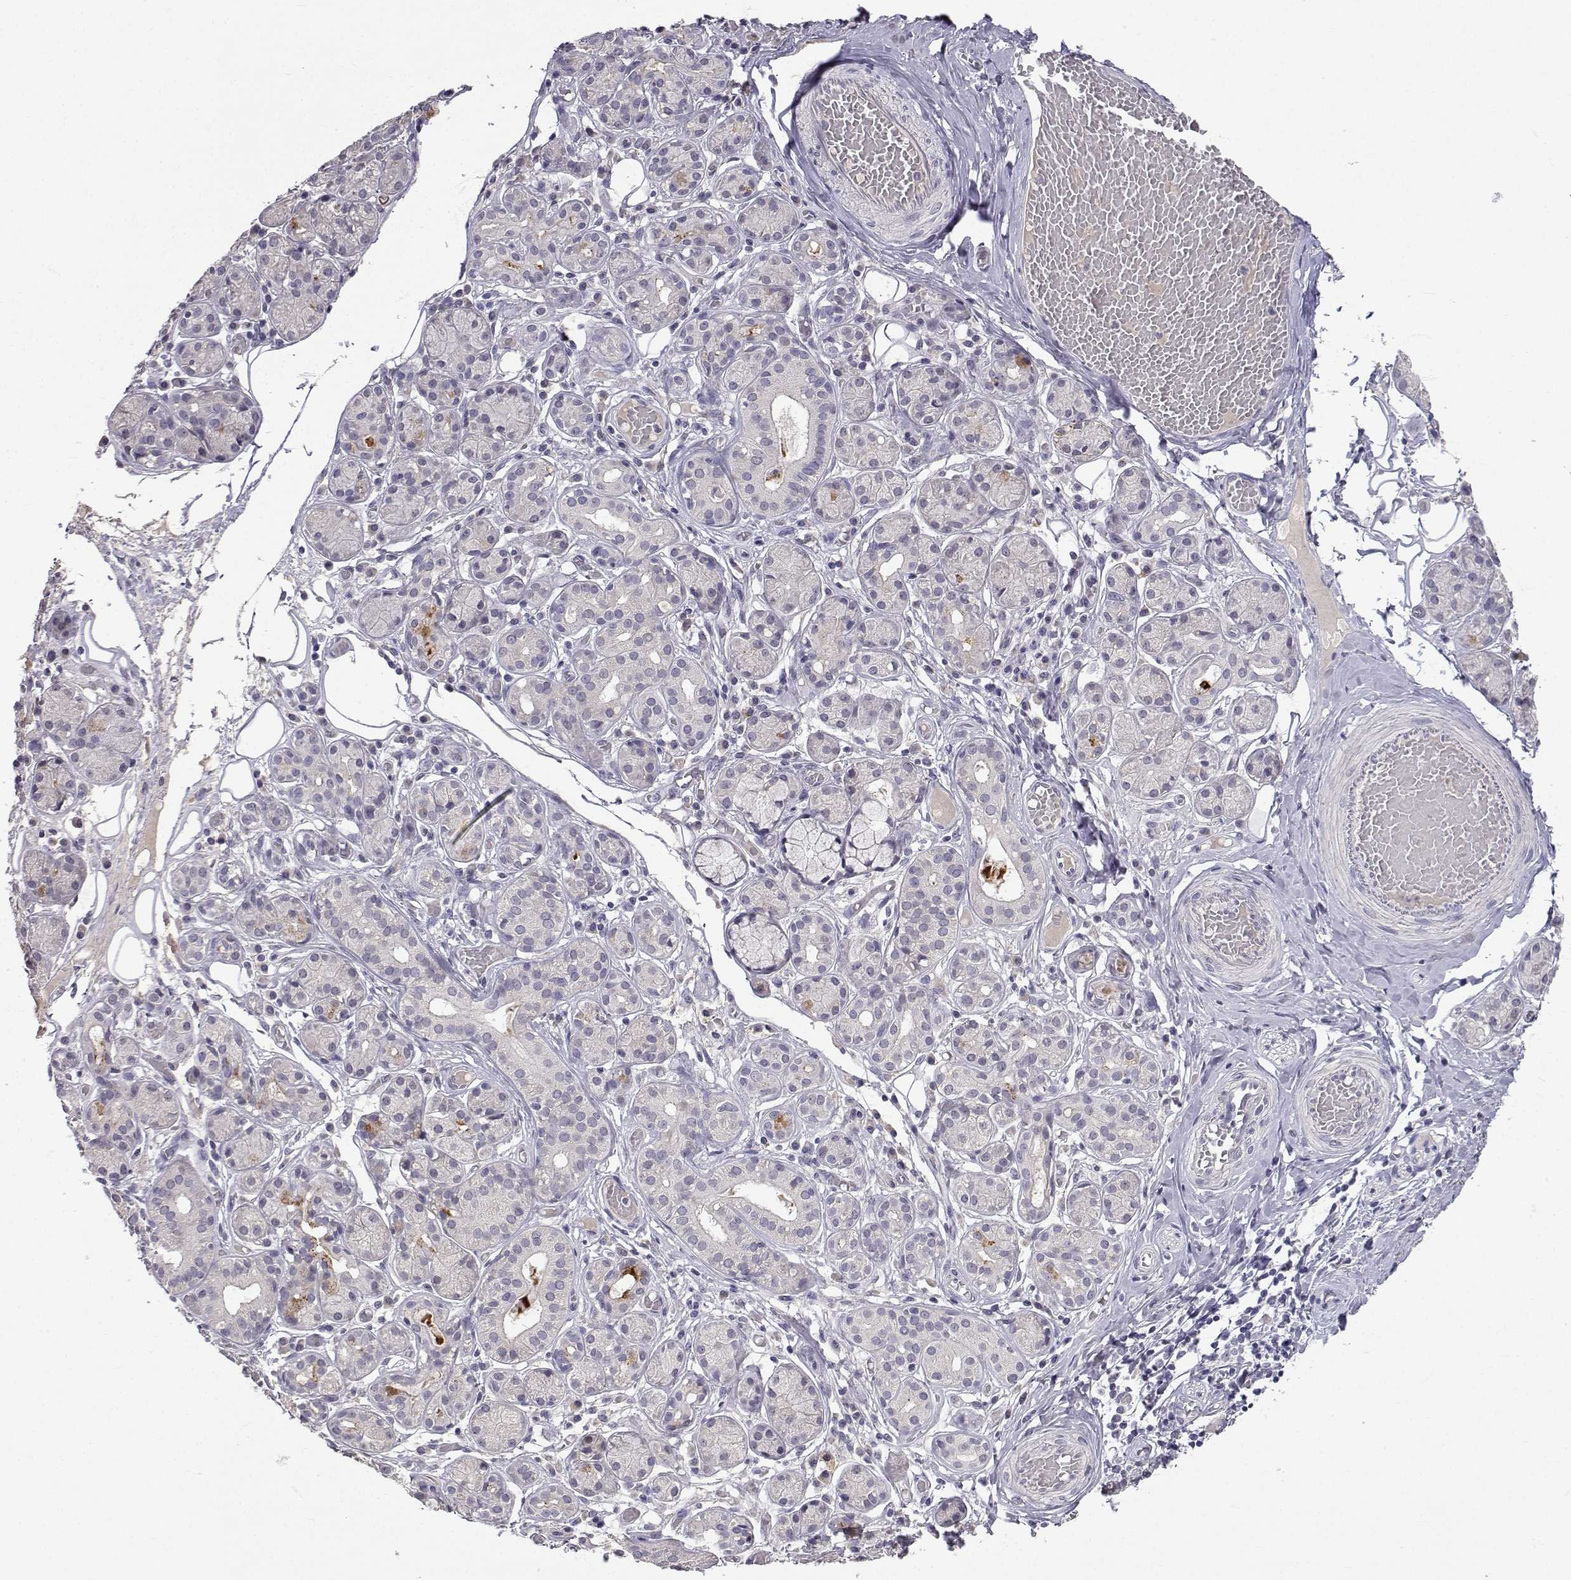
{"staining": {"intensity": "negative", "quantity": "none", "location": "none"}, "tissue": "salivary gland", "cell_type": "Glandular cells", "image_type": "normal", "snomed": [{"axis": "morphology", "description": "Normal tissue, NOS"}, {"axis": "topography", "description": "Salivary gland"}, {"axis": "topography", "description": "Peripheral nerve tissue"}], "caption": "This is an immunohistochemistry (IHC) histopathology image of normal salivary gland. There is no positivity in glandular cells.", "gene": "SLC6A3", "patient": {"sex": "male", "age": 71}}